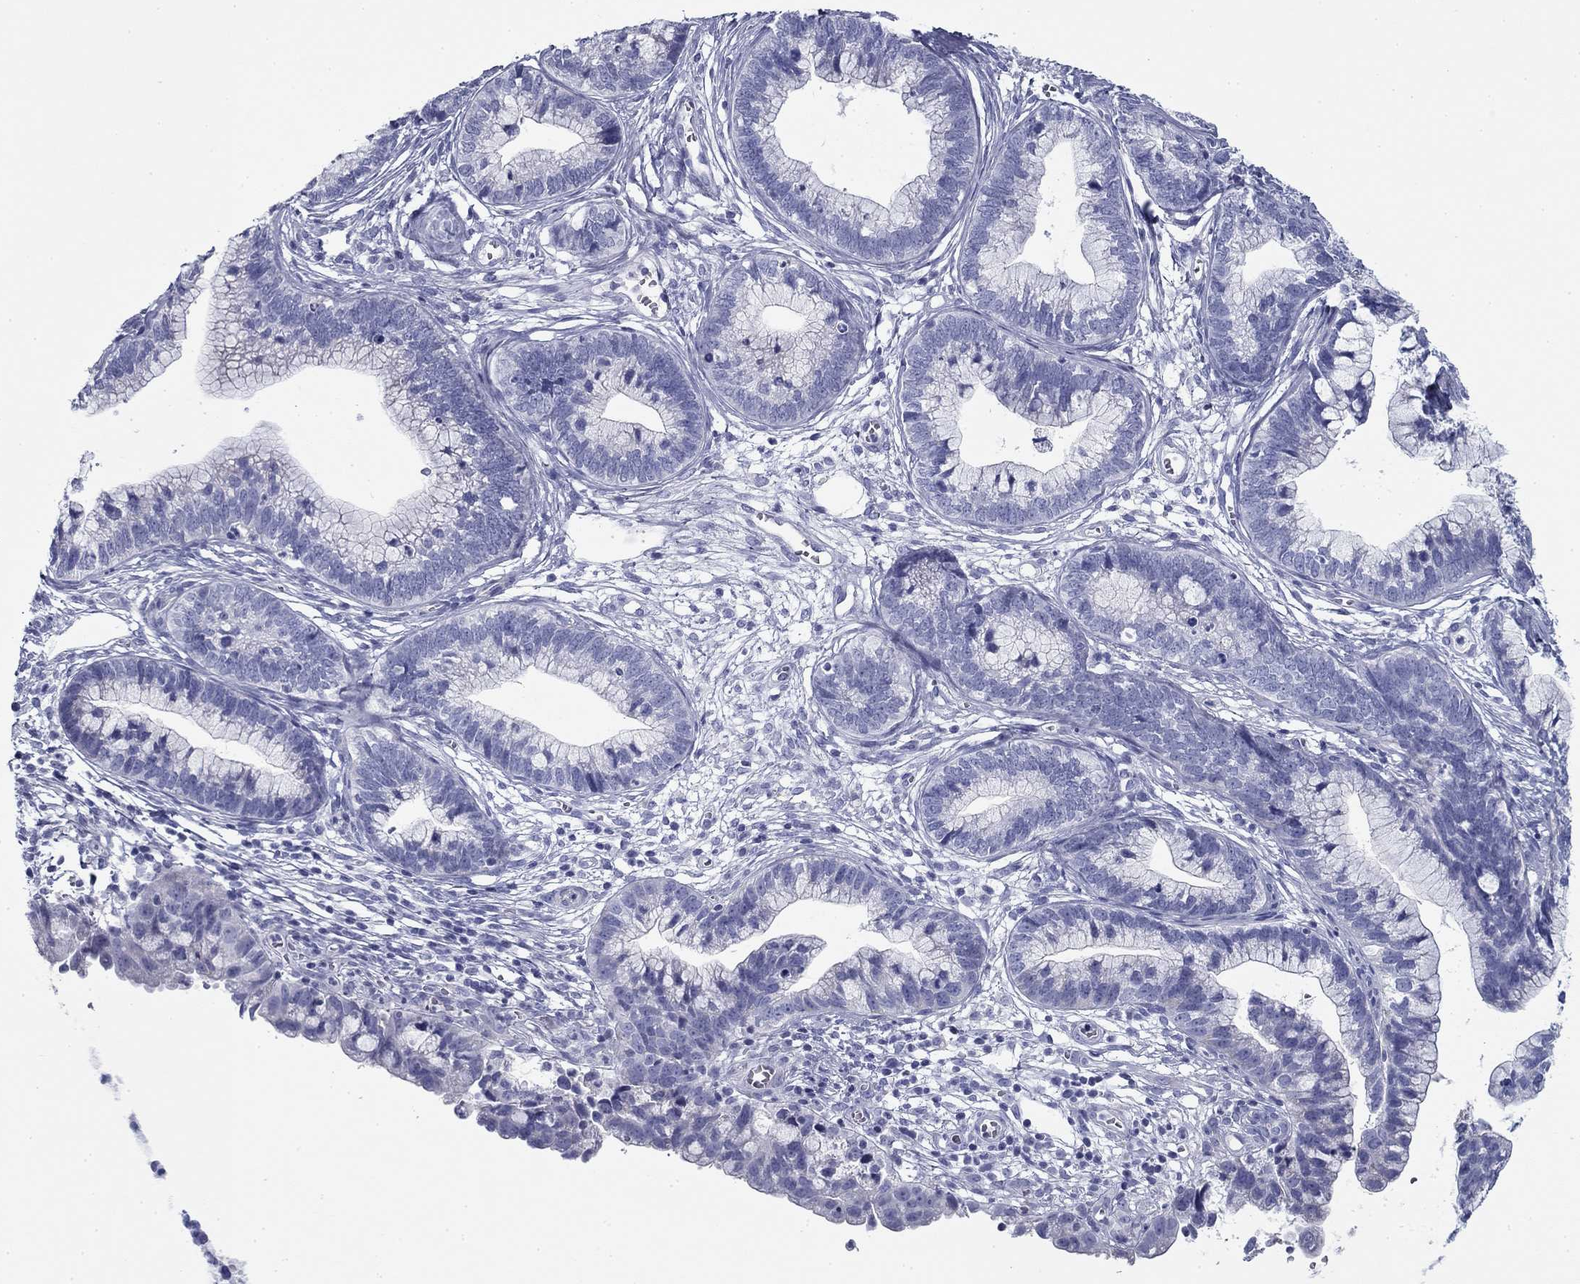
{"staining": {"intensity": "negative", "quantity": "none", "location": "none"}, "tissue": "cervical cancer", "cell_type": "Tumor cells", "image_type": "cancer", "snomed": [{"axis": "morphology", "description": "Adenocarcinoma, NOS"}, {"axis": "topography", "description": "Cervix"}], "caption": "IHC histopathology image of human adenocarcinoma (cervical) stained for a protein (brown), which shows no expression in tumor cells. (Stains: DAB immunohistochemistry with hematoxylin counter stain, Microscopy: brightfield microscopy at high magnification).", "gene": "ZP2", "patient": {"sex": "female", "age": 44}}